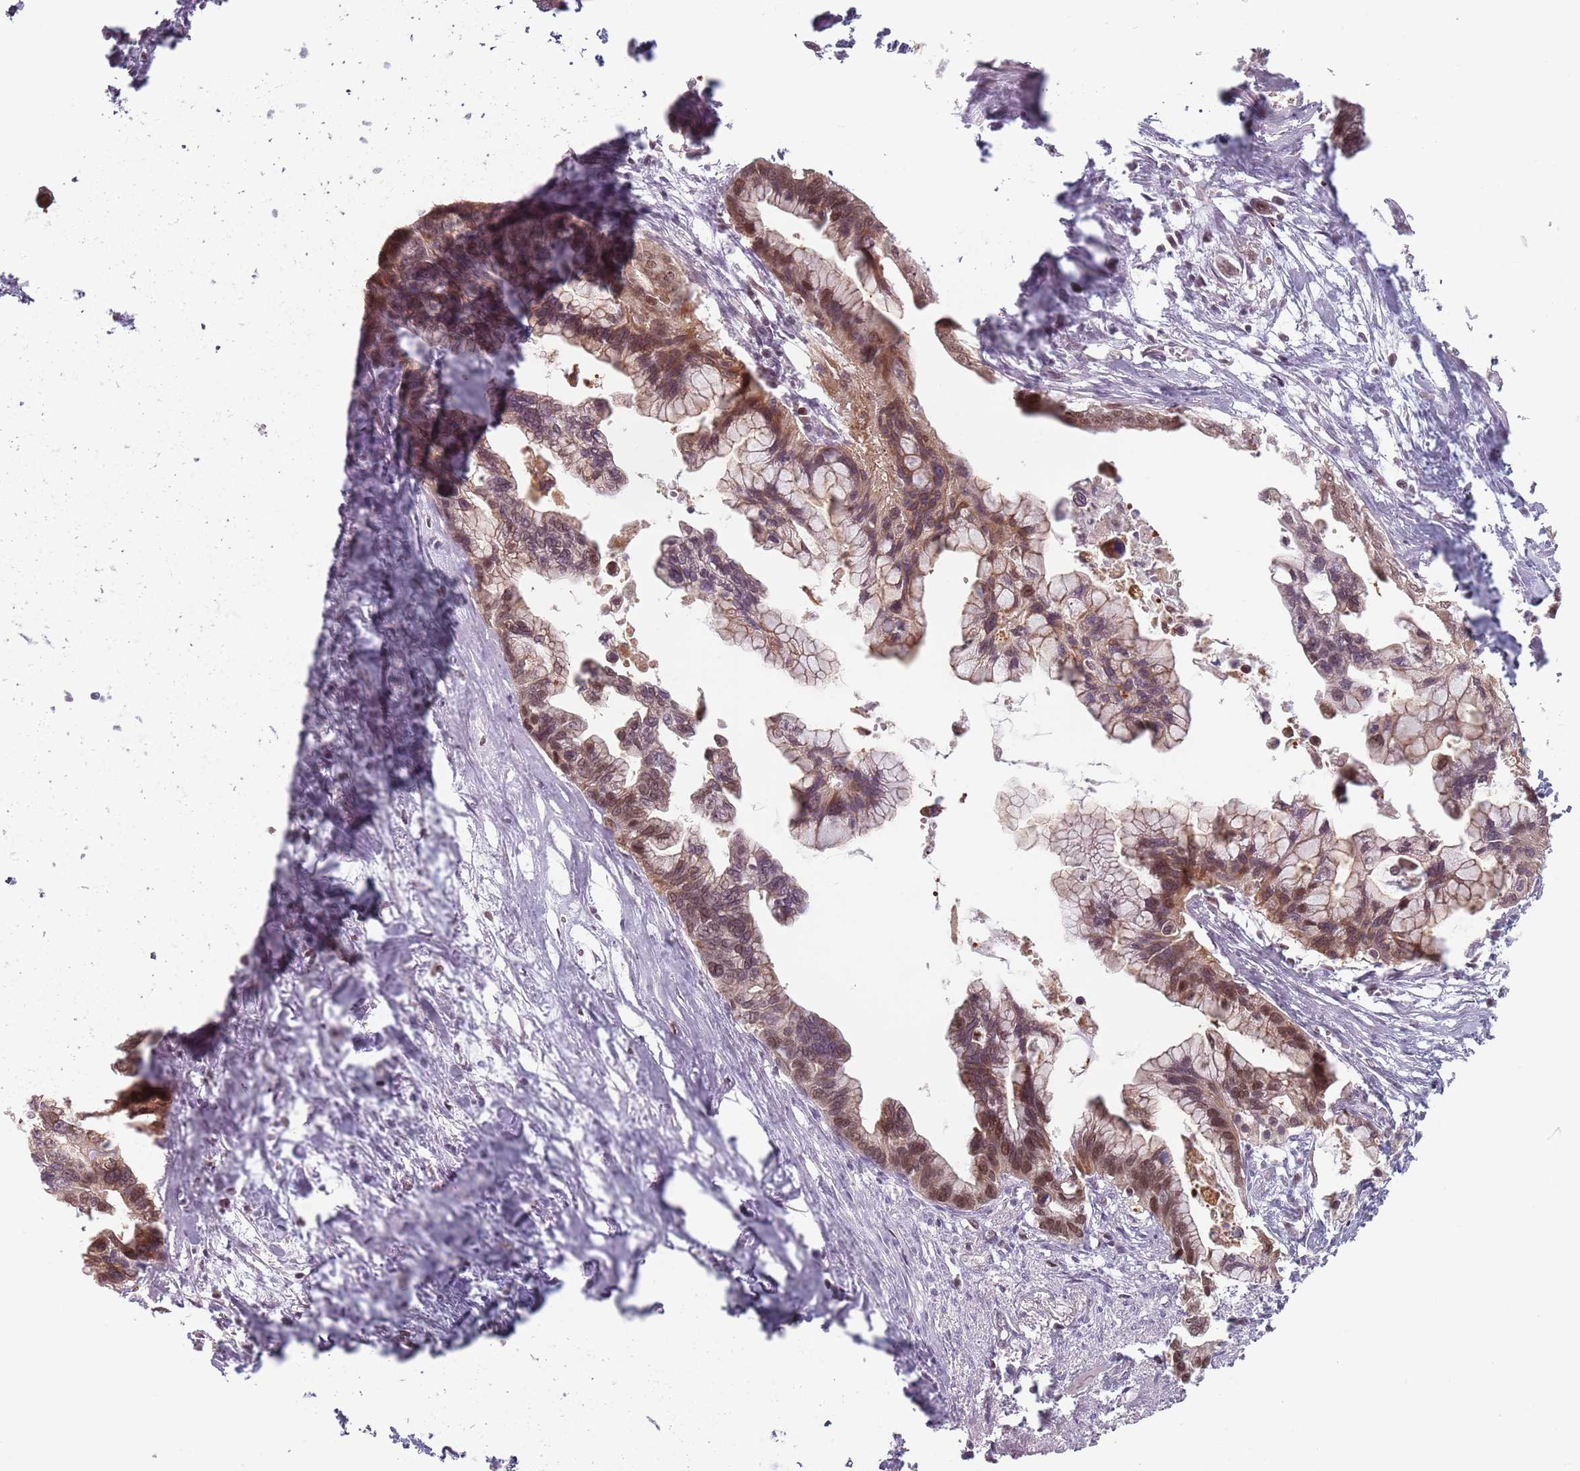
{"staining": {"intensity": "moderate", "quantity": ">75%", "location": "cytoplasmic/membranous,nuclear"}, "tissue": "pancreatic cancer", "cell_type": "Tumor cells", "image_type": "cancer", "snomed": [{"axis": "morphology", "description": "Adenocarcinoma, NOS"}, {"axis": "topography", "description": "Pancreas"}], "caption": "Protein expression analysis of human pancreatic cancer (adenocarcinoma) reveals moderate cytoplasmic/membranous and nuclear staining in approximately >75% of tumor cells.", "gene": "NUP50", "patient": {"sex": "female", "age": 83}}